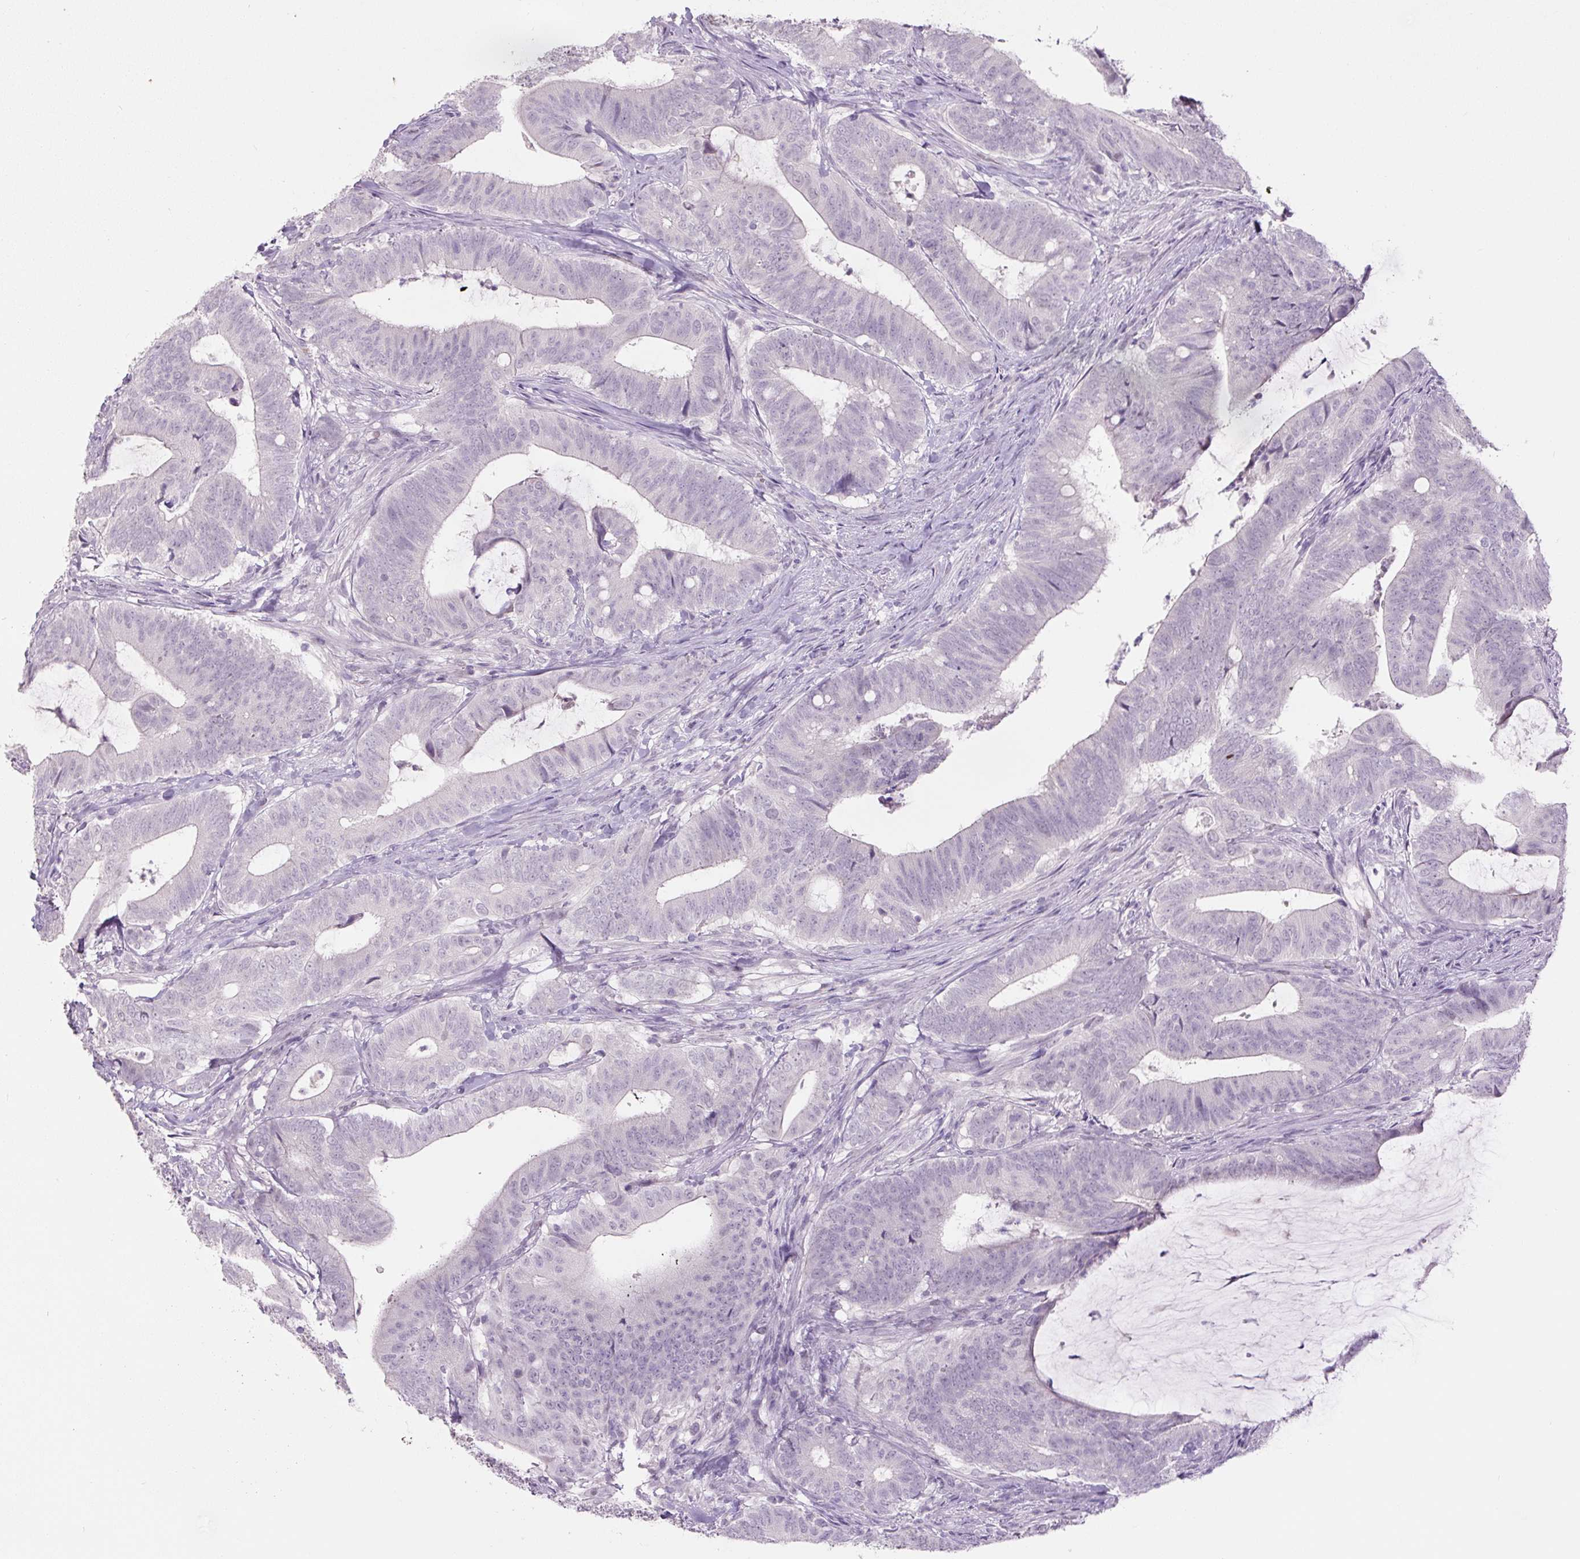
{"staining": {"intensity": "negative", "quantity": "none", "location": "none"}, "tissue": "colorectal cancer", "cell_type": "Tumor cells", "image_type": "cancer", "snomed": [{"axis": "morphology", "description": "Adenocarcinoma, NOS"}, {"axis": "topography", "description": "Colon"}], "caption": "Immunohistochemistry micrograph of neoplastic tissue: human colorectal cancer stained with DAB shows no significant protein expression in tumor cells.", "gene": "SIX1", "patient": {"sex": "female", "age": 43}}